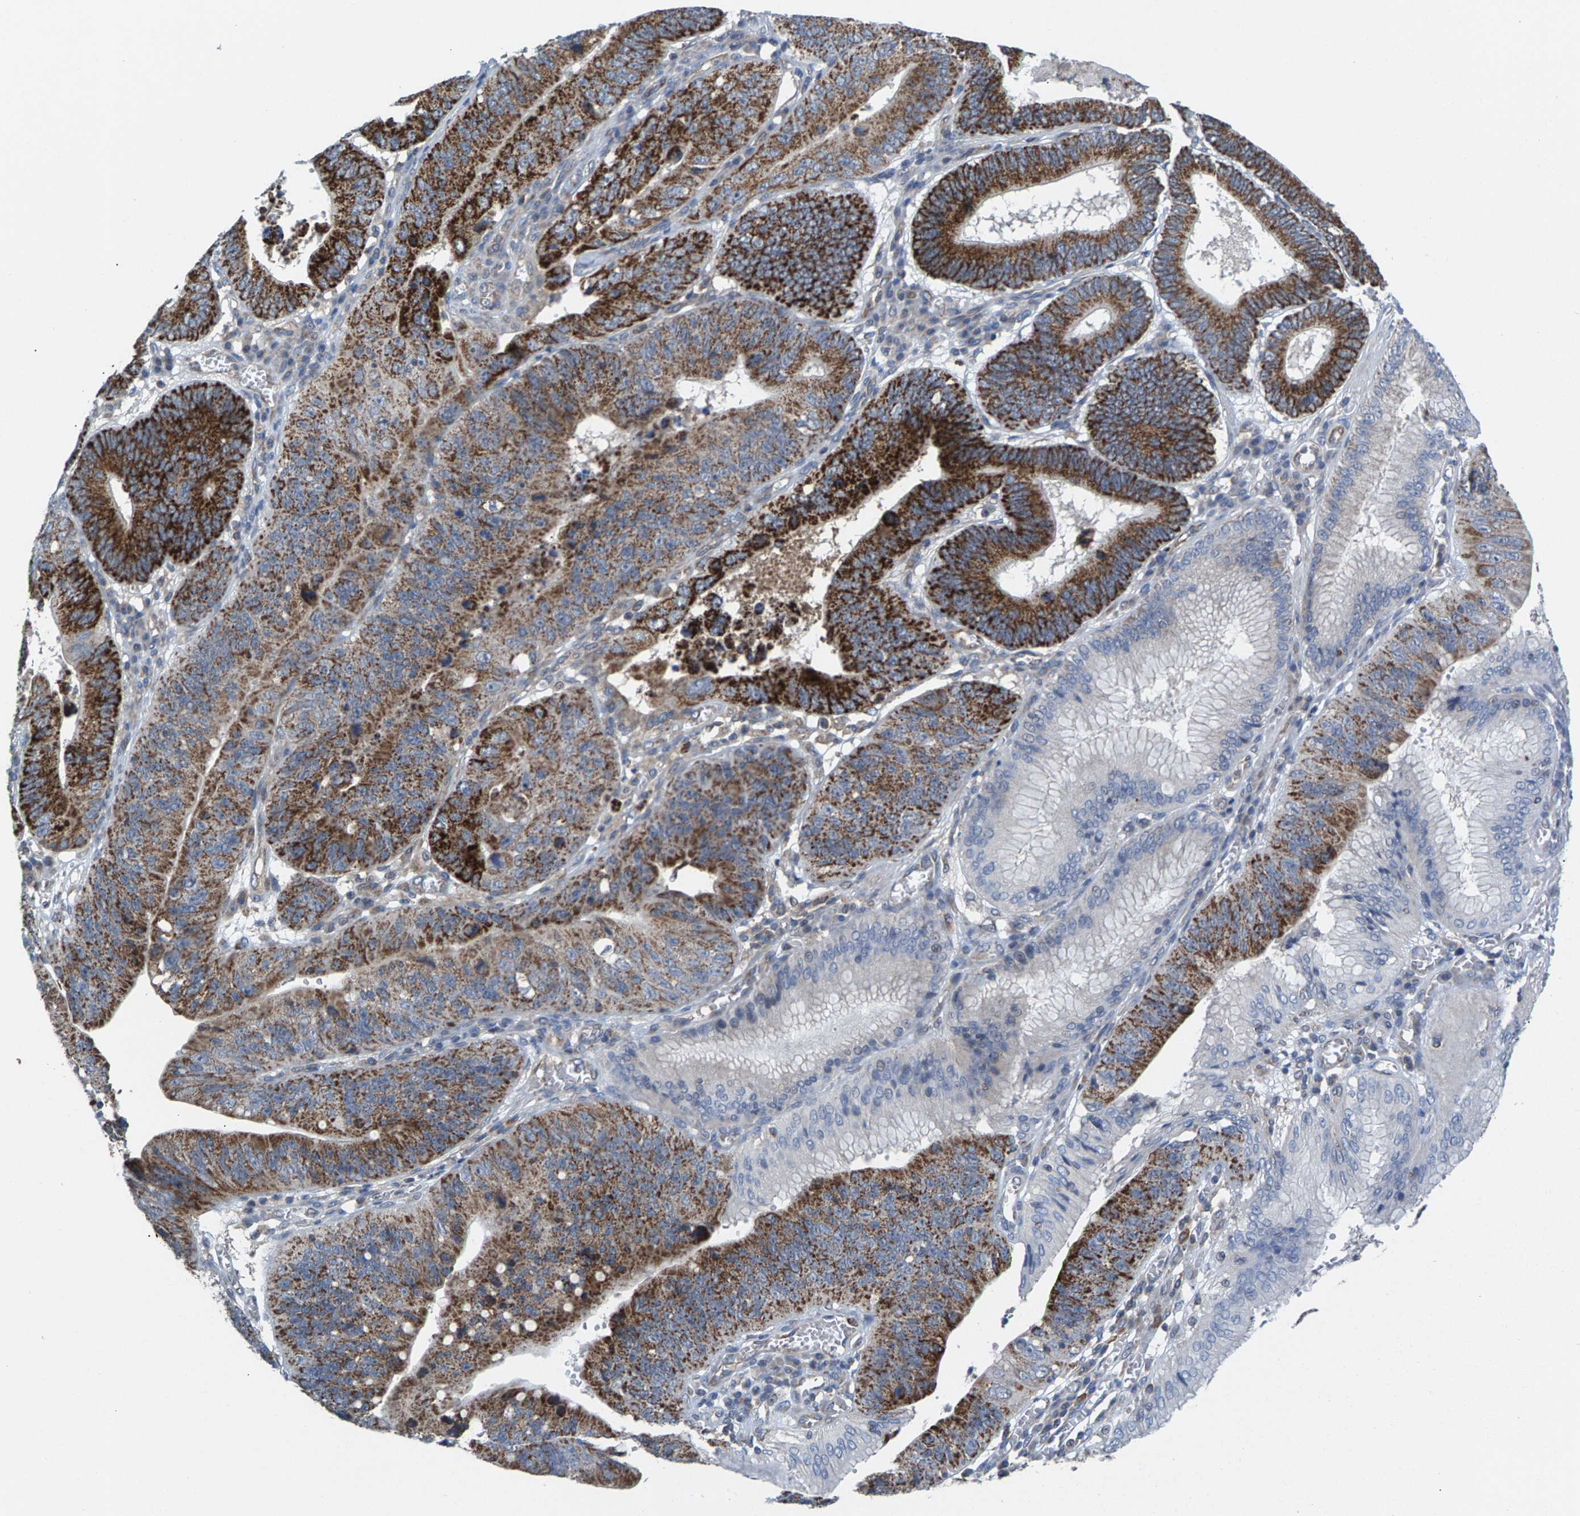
{"staining": {"intensity": "strong", "quantity": ">75%", "location": "cytoplasmic/membranous"}, "tissue": "stomach cancer", "cell_type": "Tumor cells", "image_type": "cancer", "snomed": [{"axis": "morphology", "description": "Adenocarcinoma, NOS"}, {"axis": "topography", "description": "Stomach"}], "caption": "Approximately >75% of tumor cells in human adenocarcinoma (stomach) display strong cytoplasmic/membranous protein staining as visualized by brown immunohistochemical staining.", "gene": "MRM1", "patient": {"sex": "male", "age": 59}}